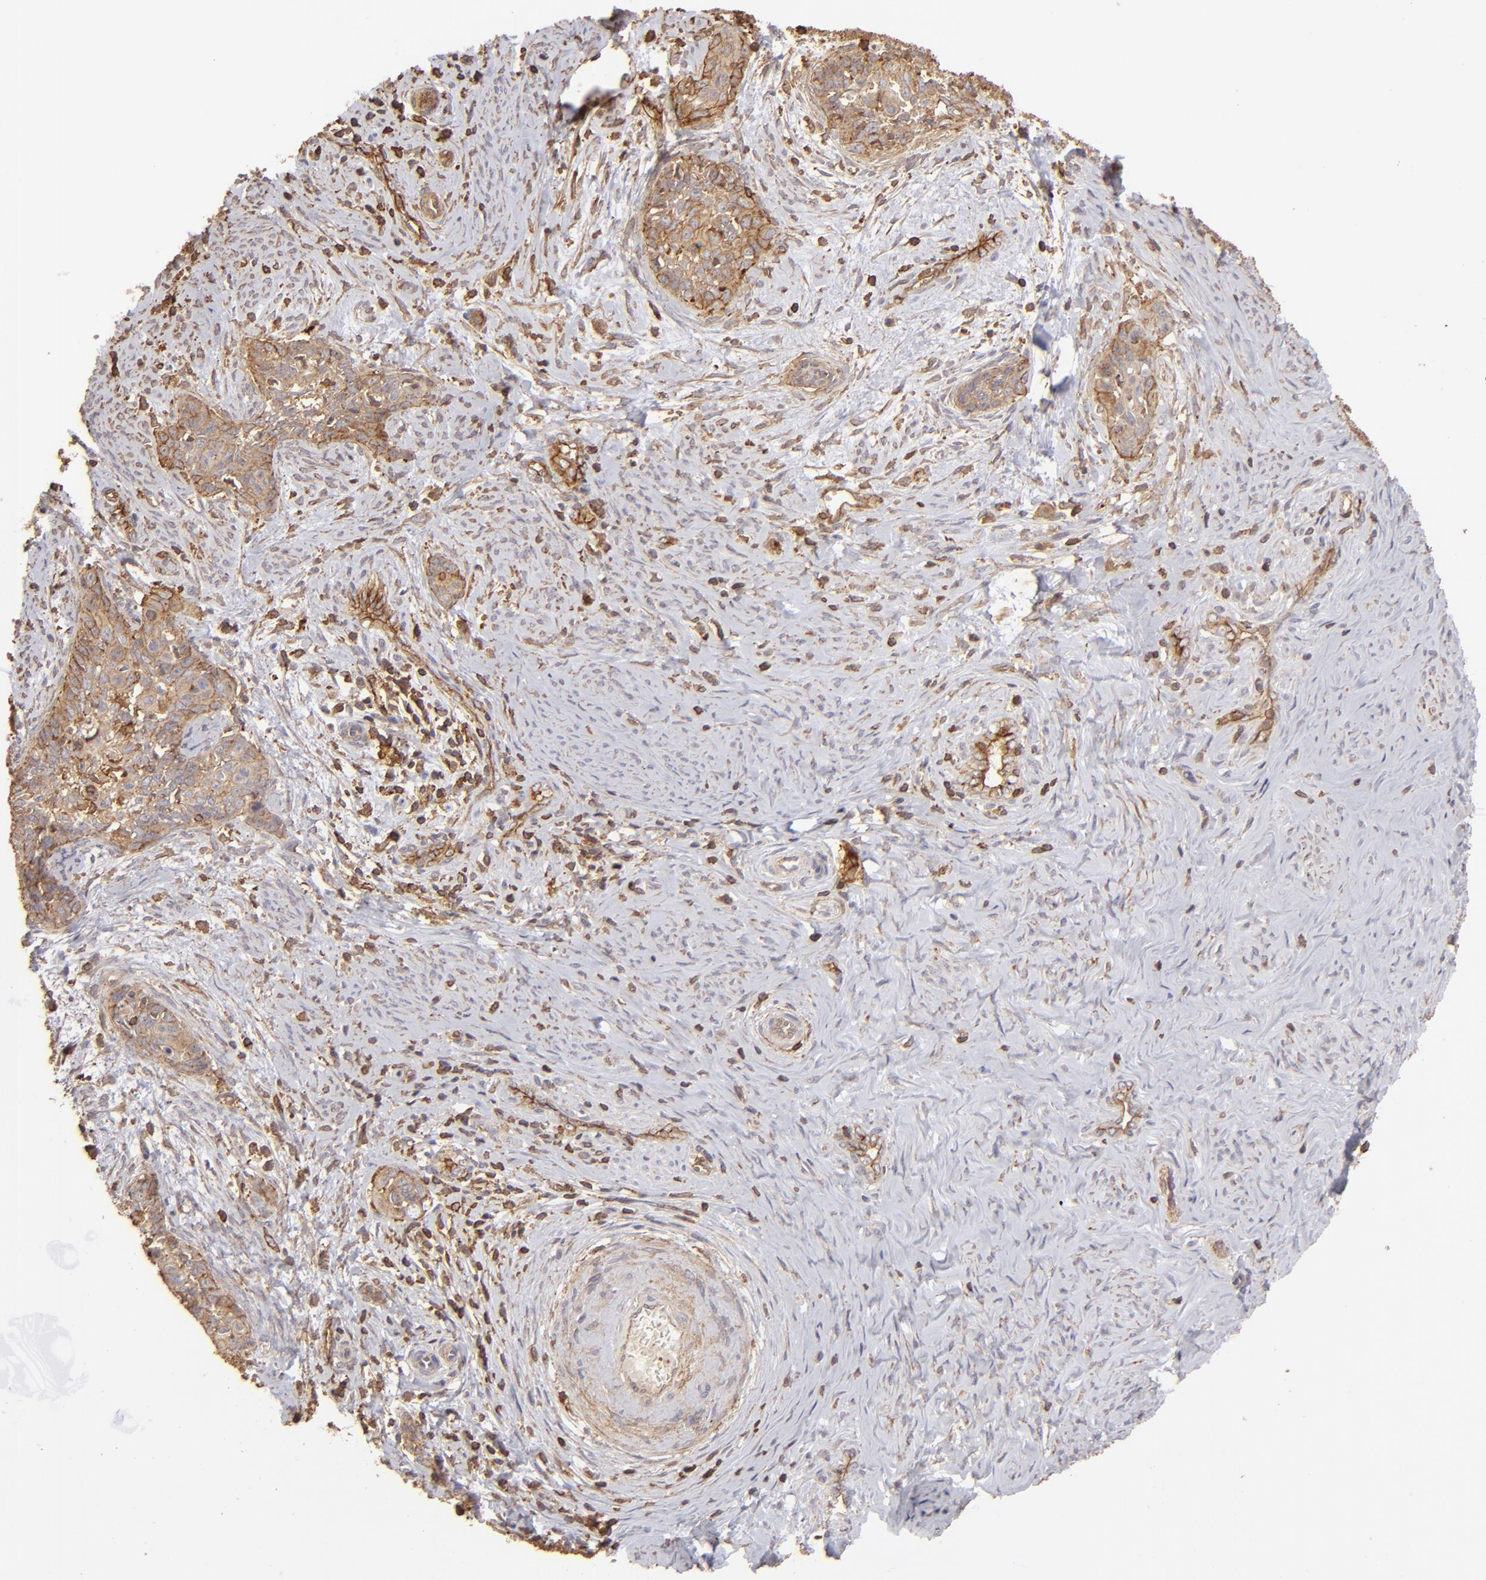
{"staining": {"intensity": "weak", "quantity": ">75%", "location": "cytoplasmic/membranous"}, "tissue": "cervical cancer", "cell_type": "Tumor cells", "image_type": "cancer", "snomed": [{"axis": "morphology", "description": "Squamous cell carcinoma, NOS"}, {"axis": "topography", "description": "Cervix"}], "caption": "Immunohistochemical staining of human squamous cell carcinoma (cervical) displays low levels of weak cytoplasmic/membranous protein positivity in approximately >75% of tumor cells. (Stains: DAB in brown, nuclei in blue, Microscopy: brightfield microscopy at high magnification).", "gene": "ACTB", "patient": {"sex": "female", "age": 33}}